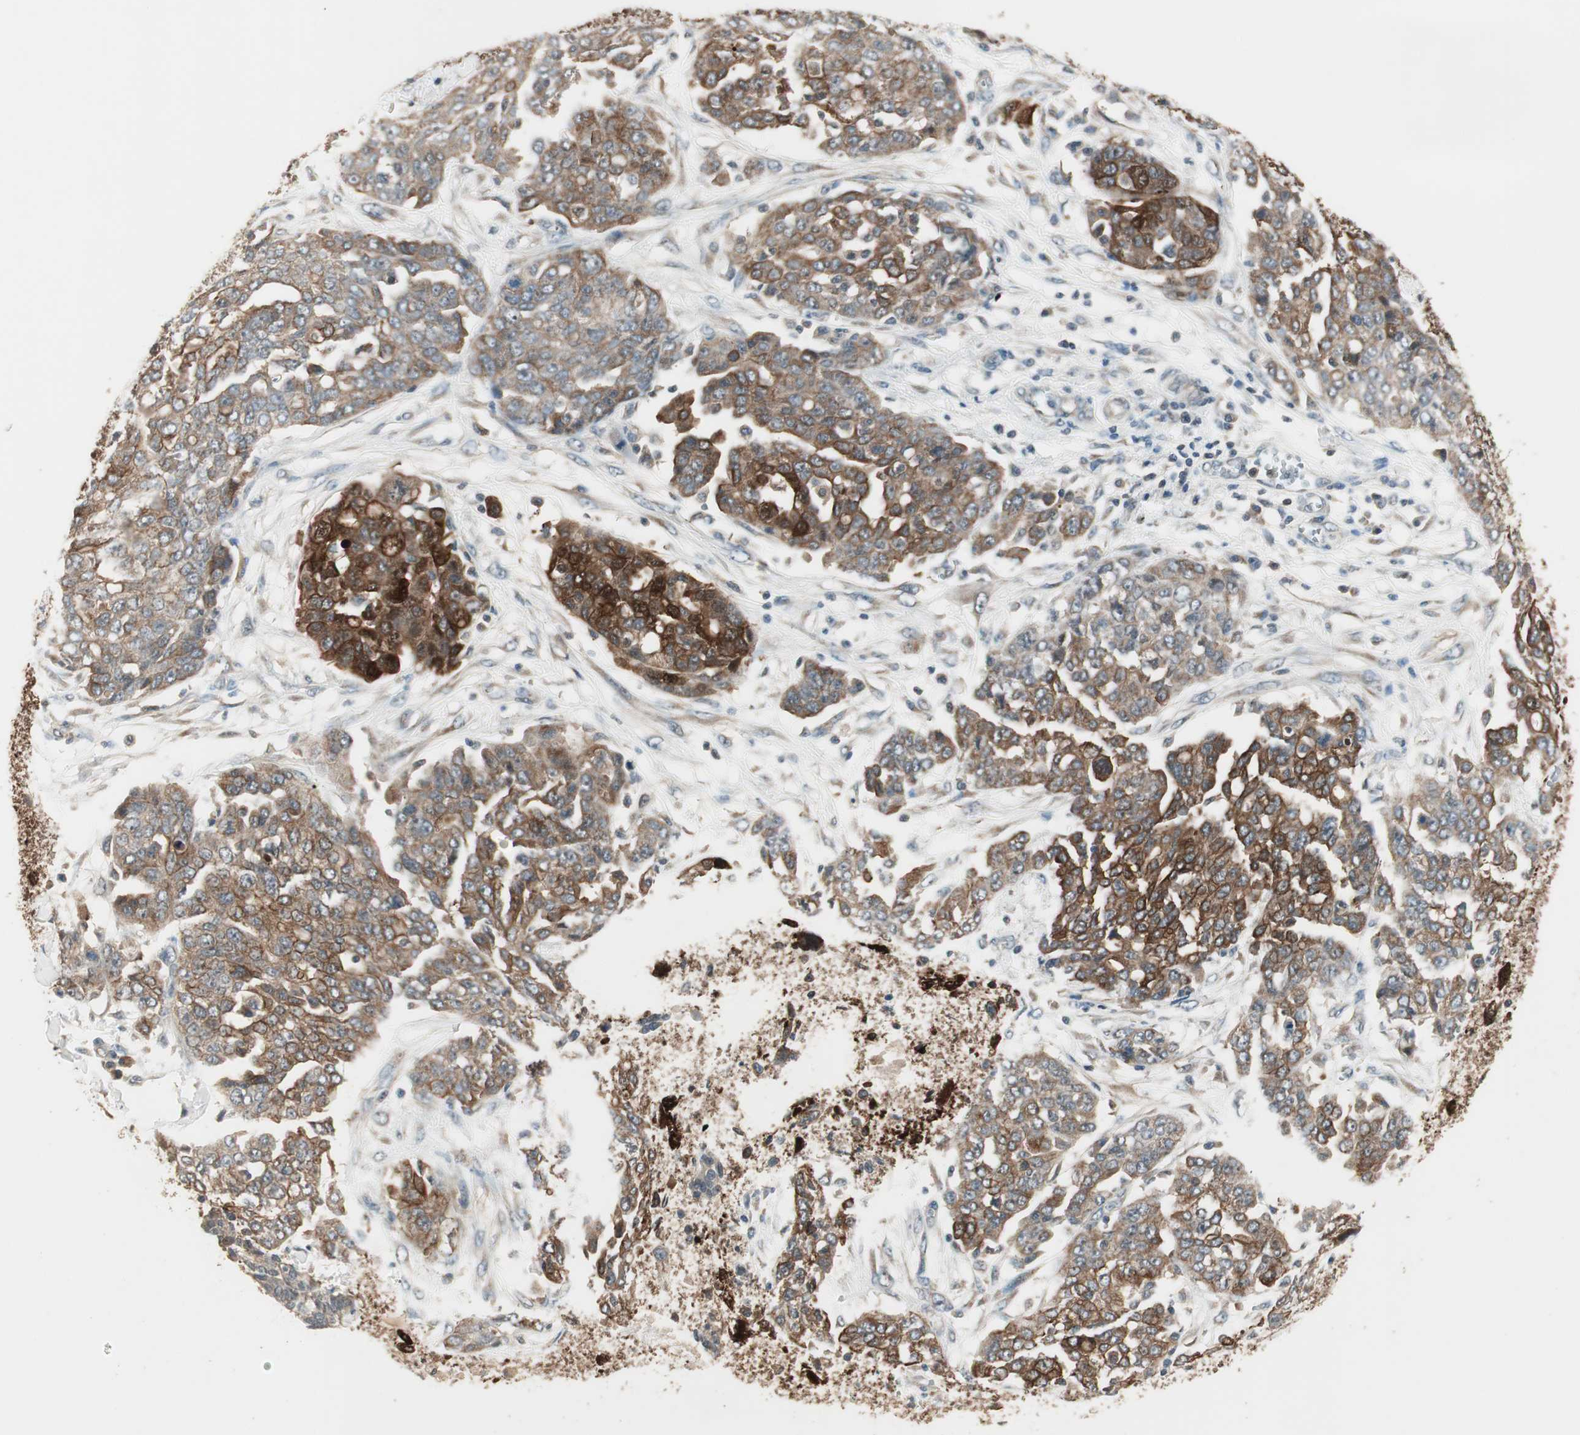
{"staining": {"intensity": "strong", "quantity": "25%-75%", "location": "cytoplasmic/membranous"}, "tissue": "ovarian cancer", "cell_type": "Tumor cells", "image_type": "cancer", "snomed": [{"axis": "morphology", "description": "Cystadenocarcinoma, serous, NOS"}, {"axis": "topography", "description": "Soft tissue"}, {"axis": "topography", "description": "Ovary"}], "caption": "About 25%-75% of tumor cells in ovarian cancer (serous cystadenocarcinoma) demonstrate strong cytoplasmic/membranous protein expression as visualized by brown immunohistochemical staining.", "gene": "TRIM21", "patient": {"sex": "female", "age": 57}}